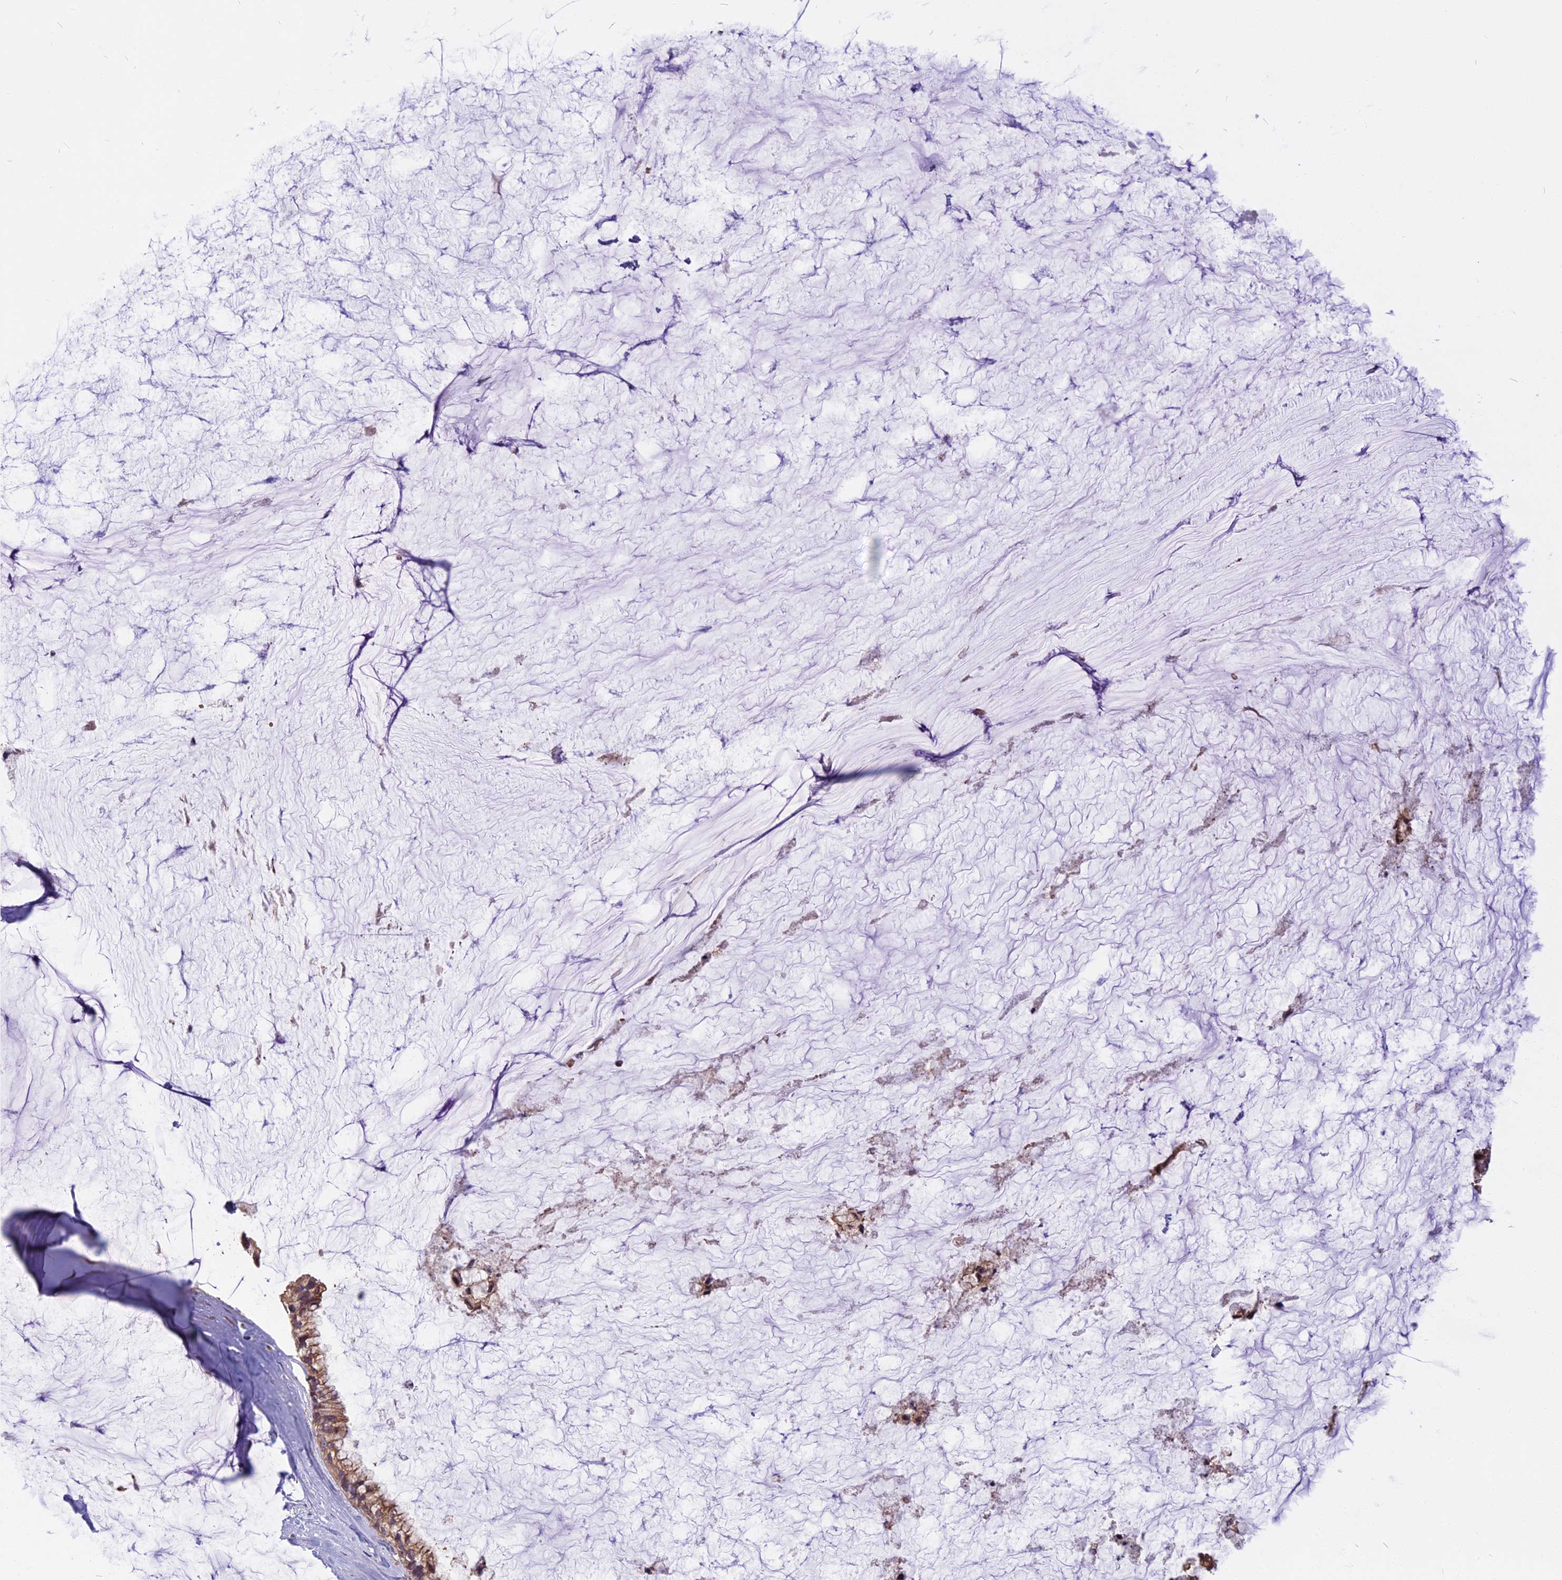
{"staining": {"intensity": "moderate", "quantity": ">75%", "location": "cytoplasmic/membranous"}, "tissue": "ovarian cancer", "cell_type": "Tumor cells", "image_type": "cancer", "snomed": [{"axis": "morphology", "description": "Cystadenocarcinoma, mucinous, NOS"}, {"axis": "topography", "description": "Ovary"}], "caption": "DAB immunohistochemical staining of ovarian cancer displays moderate cytoplasmic/membranous protein positivity in about >75% of tumor cells.", "gene": "CCDC113", "patient": {"sex": "female", "age": 39}}